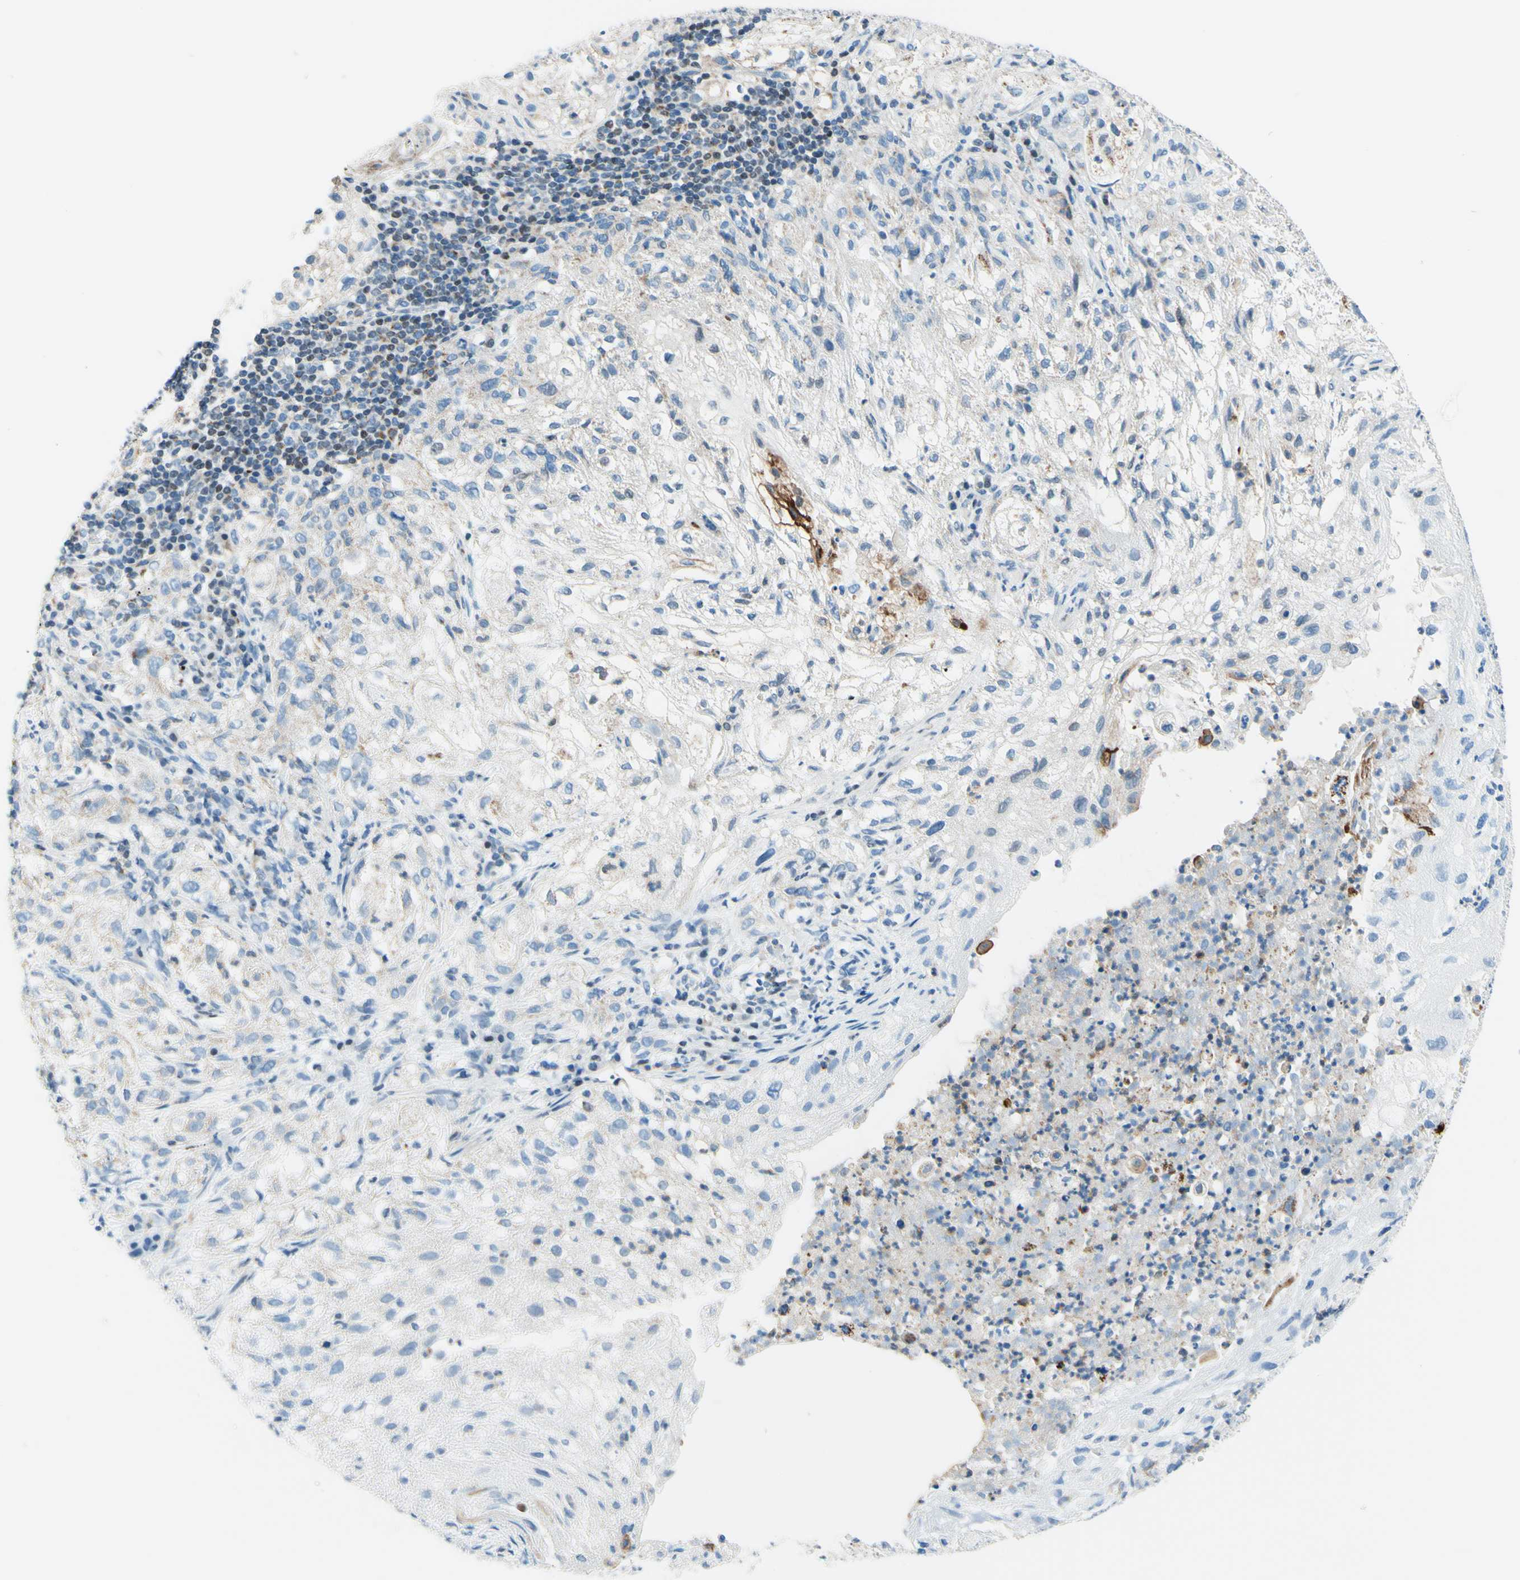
{"staining": {"intensity": "weak", "quantity": "25%-75%", "location": "cytoplasmic/membranous"}, "tissue": "lung cancer", "cell_type": "Tumor cells", "image_type": "cancer", "snomed": [{"axis": "morphology", "description": "Inflammation, NOS"}, {"axis": "morphology", "description": "Squamous cell carcinoma, NOS"}, {"axis": "topography", "description": "Lymph node"}, {"axis": "topography", "description": "Soft tissue"}, {"axis": "topography", "description": "Lung"}], "caption": "Approximately 25%-75% of tumor cells in human lung cancer (squamous cell carcinoma) reveal weak cytoplasmic/membranous protein staining as visualized by brown immunohistochemical staining.", "gene": "CBX7", "patient": {"sex": "male", "age": 66}}